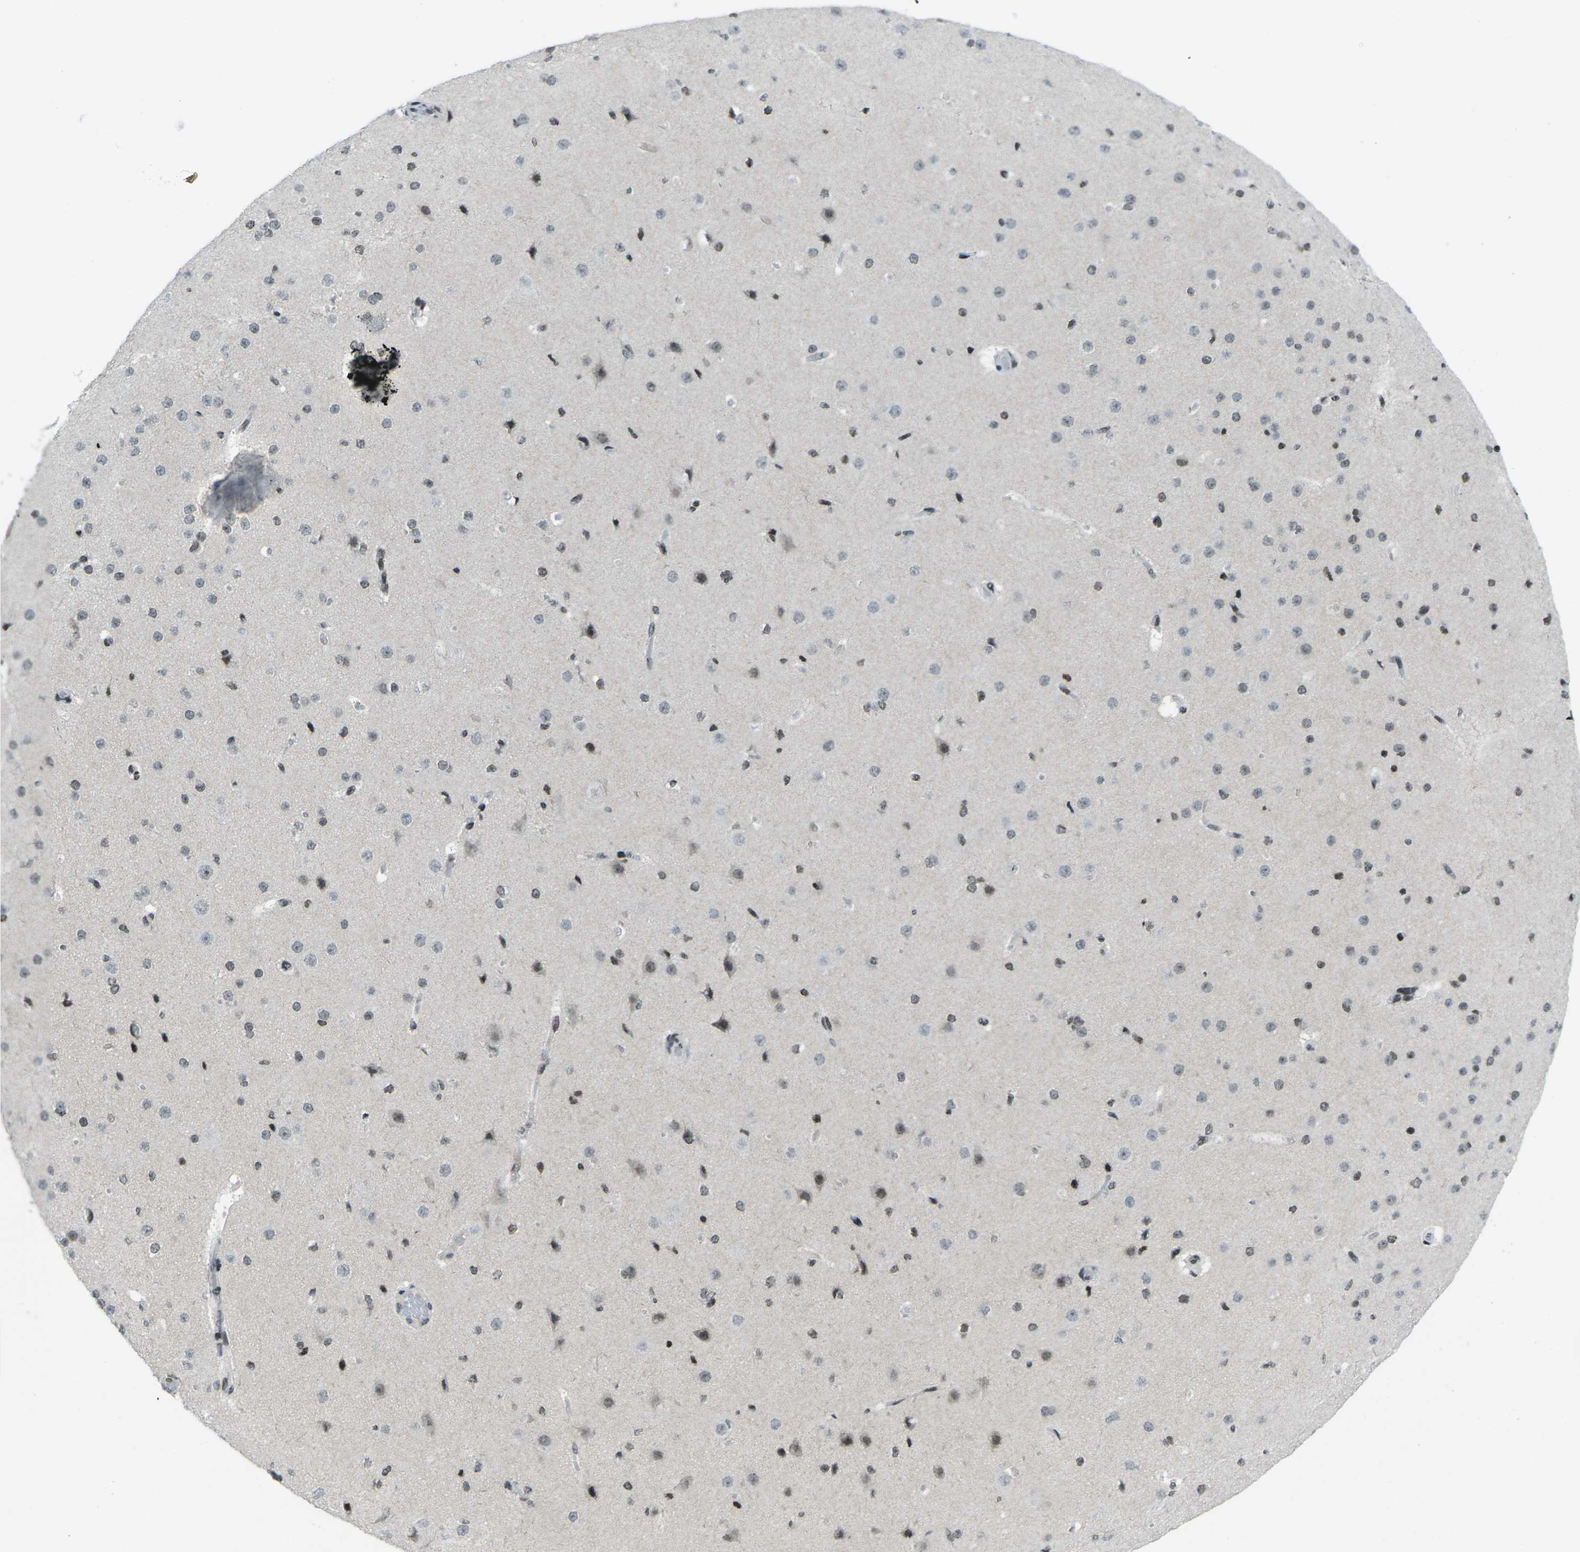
{"staining": {"intensity": "moderate", "quantity": ">75%", "location": "nuclear"}, "tissue": "cerebral cortex", "cell_type": "Endothelial cells", "image_type": "normal", "snomed": [{"axis": "morphology", "description": "Normal tissue, NOS"}, {"axis": "morphology", "description": "Developmental malformation"}, {"axis": "topography", "description": "Cerebral cortex"}], "caption": "Immunohistochemical staining of unremarkable cerebral cortex displays >75% levels of moderate nuclear protein staining in about >75% of endothelial cells.", "gene": "EME1", "patient": {"sex": "female", "age": 30}}